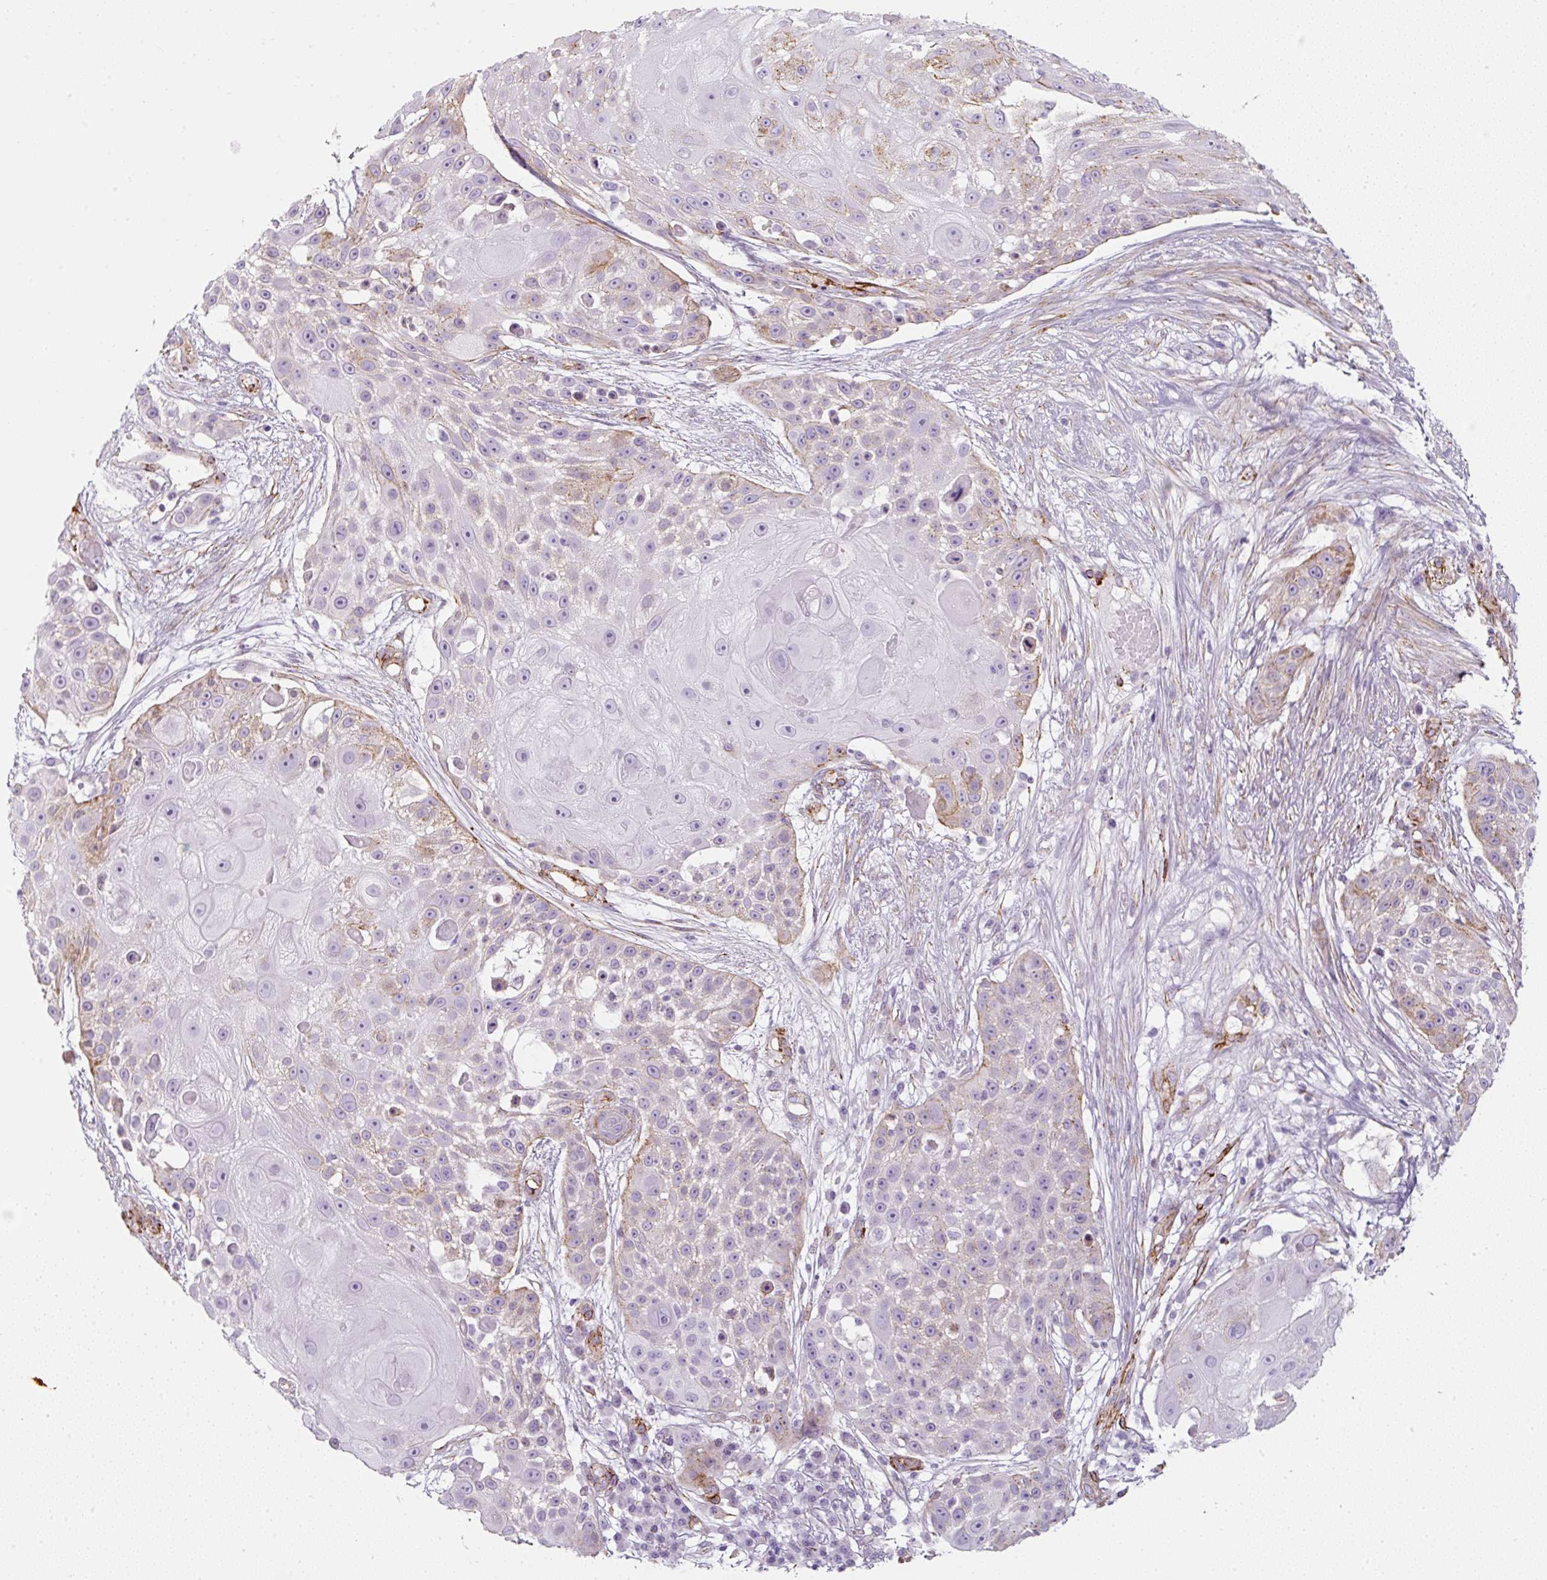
{"staining": {"intensity": "weak", "quantity": "<25%", "location": "cytoplasmic/membranous"}, "tissue": "skin cancer", "cell_type": "Tumor cells", "image_type": "cancer", "snomed": [{"axis": "morphology", "description": "Squamous cell carcinoma, NOS"}, {"axis": "topography", "description": "Skin"}], "caption": "Tumor cells show no significant protein expression in skin cancer (squamous cell carcinoma).", "gene": "CAVIN3", "patient": {"sex": "female", "age": 86}}